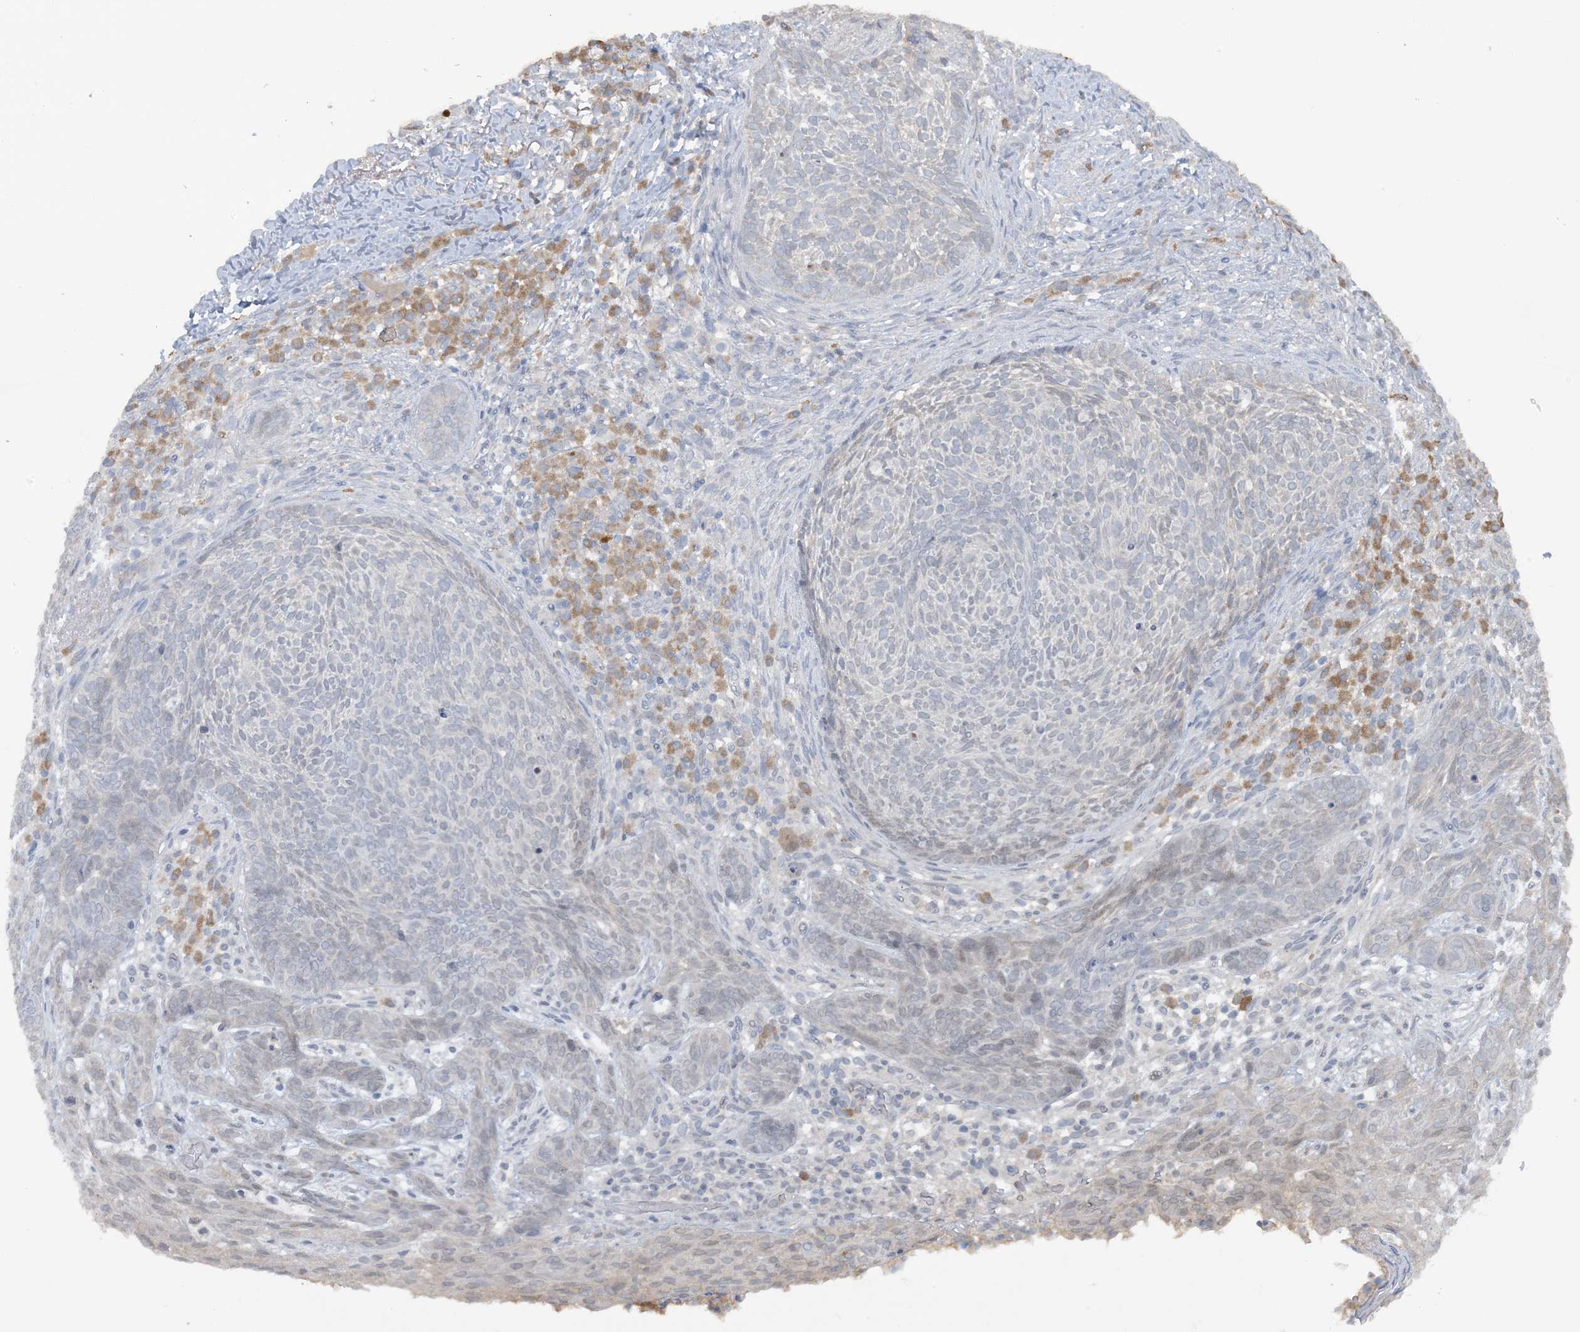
{"staining": {"intensity": "negative", "quantity": "none", "location": "none"}, "tissue": "skin cancer", "cell_type": "Tumor cells", "image_type": "cancer", "snomed": [{"axis": "morphology", "description": "Basal cell carcinoma"}, {"axis": "topography", "description": "Skin"}], "caption": "The IHC image has no significant expression in tumor cells of skin cancer tissue.", "gene": "ACYP2", "patient": {"sex": "male", "age": 85}}